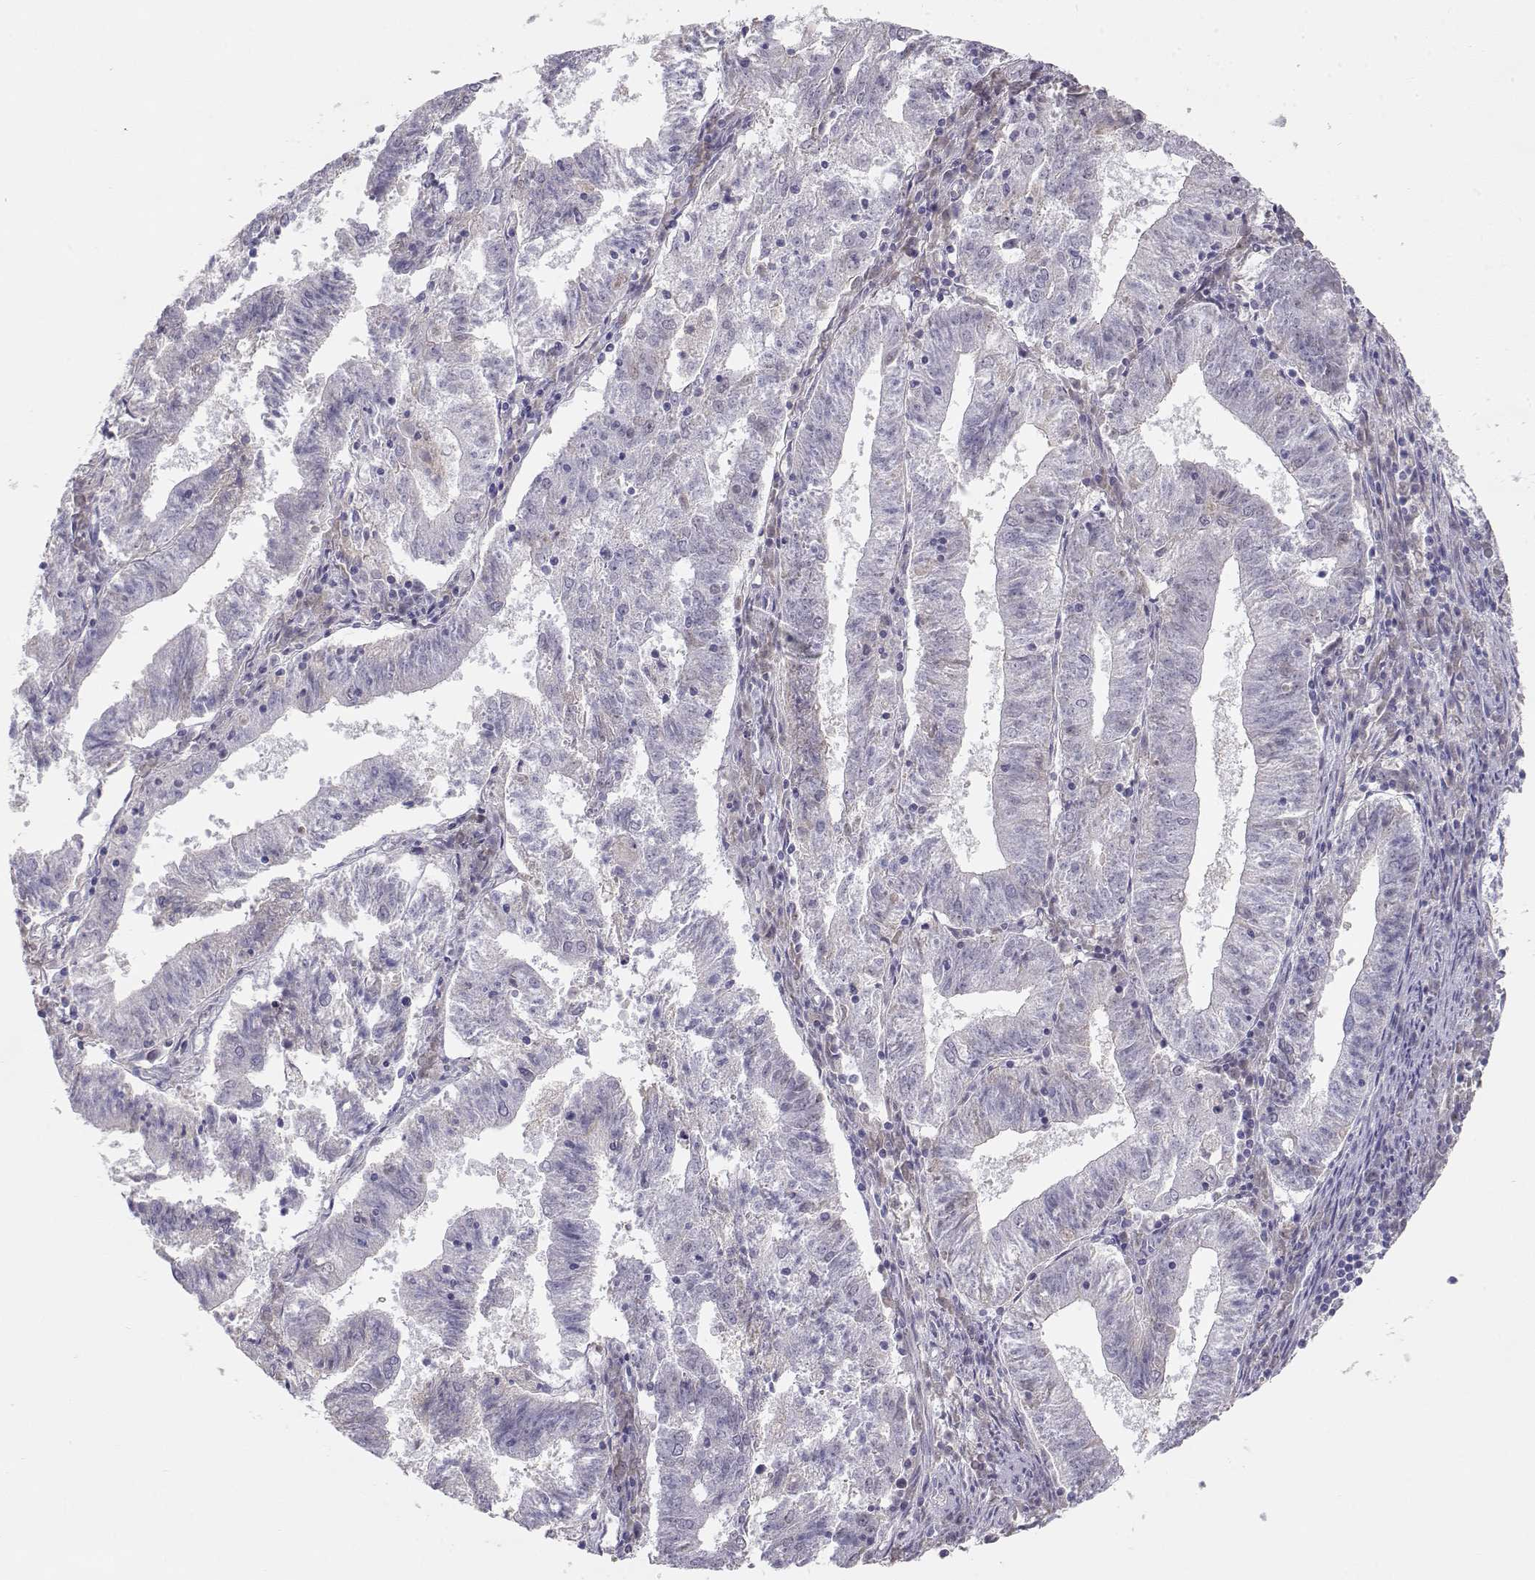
{"staining": {"intensity": "negative", "quantity": "none", "location": "none"}, "tissue": "endometrial cancer", "cell_type": "Tumor cells", "image_type": "cancer", "snomed": [{"axis": "morphology", "description": "Adenocarcinoma, NOS"}, {"axis": "topography", "description": "Endometrium"}], "caption": "High magnification brightfield microscopy of adenocarcinoma (endometrial) stained with DAB (3,3'-diaminobenzidine) (brown) and counterstained with hematoxylin (blue): tumor cells show no significant positivity.", "gene": "OPN5", "patient": {"sex": "female", "age": 82}}